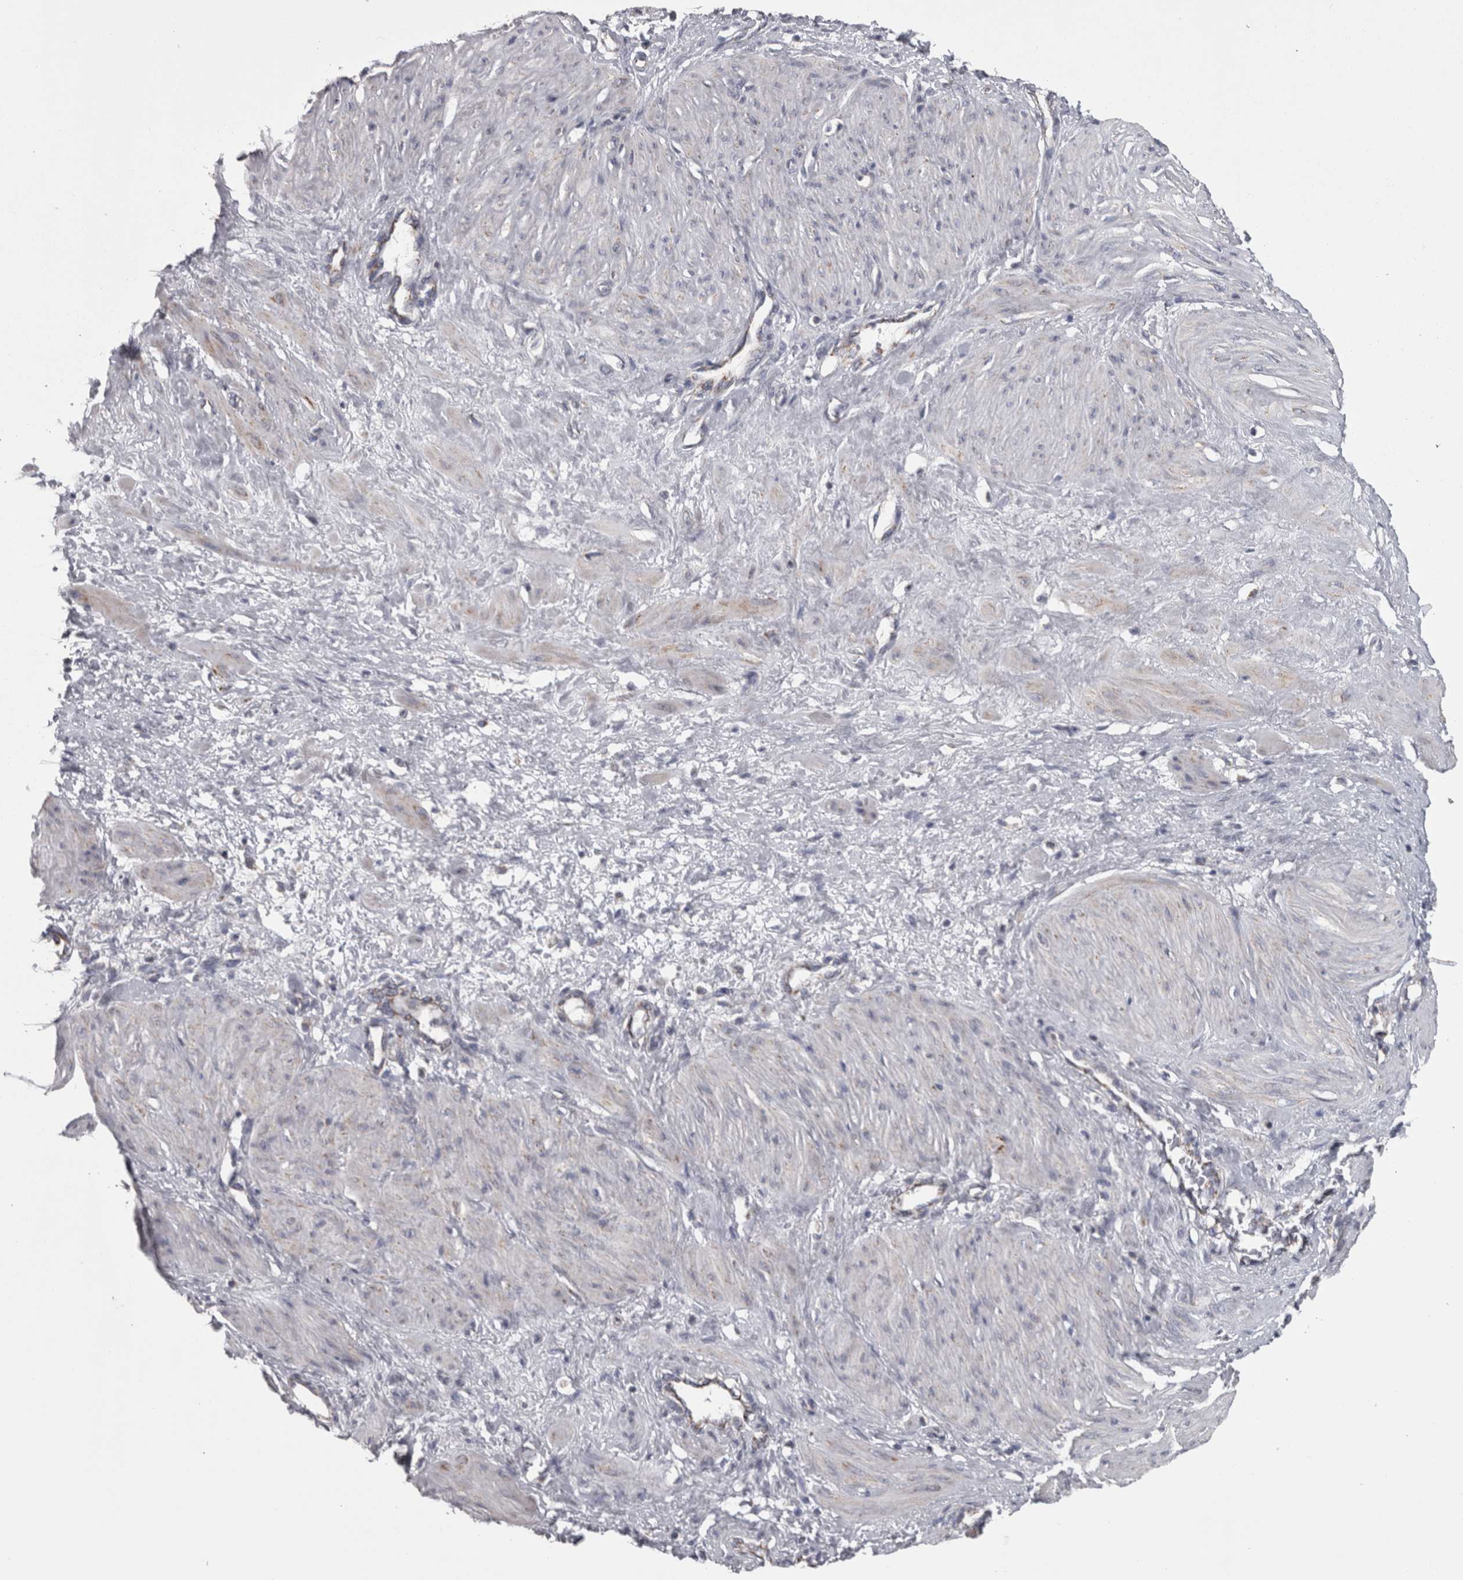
{"staining": {"intensity": "moderate", "quantity": "<25%", "location": "cytoplasmic/membranous"}, "tissue": "smooth muscle", "cell_type": "Smooth muscle cells", "image_type": "normal", "snomed": [{"axis": "morphology", "description": "Normal tissue, NOS"}, {"axis": "topography", "description": "Endometrium"}], "caption": "A micrograph of smooth muscle stained for a protein displays moderate cytoplasmic/membranous brown staining in smooth muscle cells.", "gene": "DBT", "patient": {"sex": "female", "age": 33}}